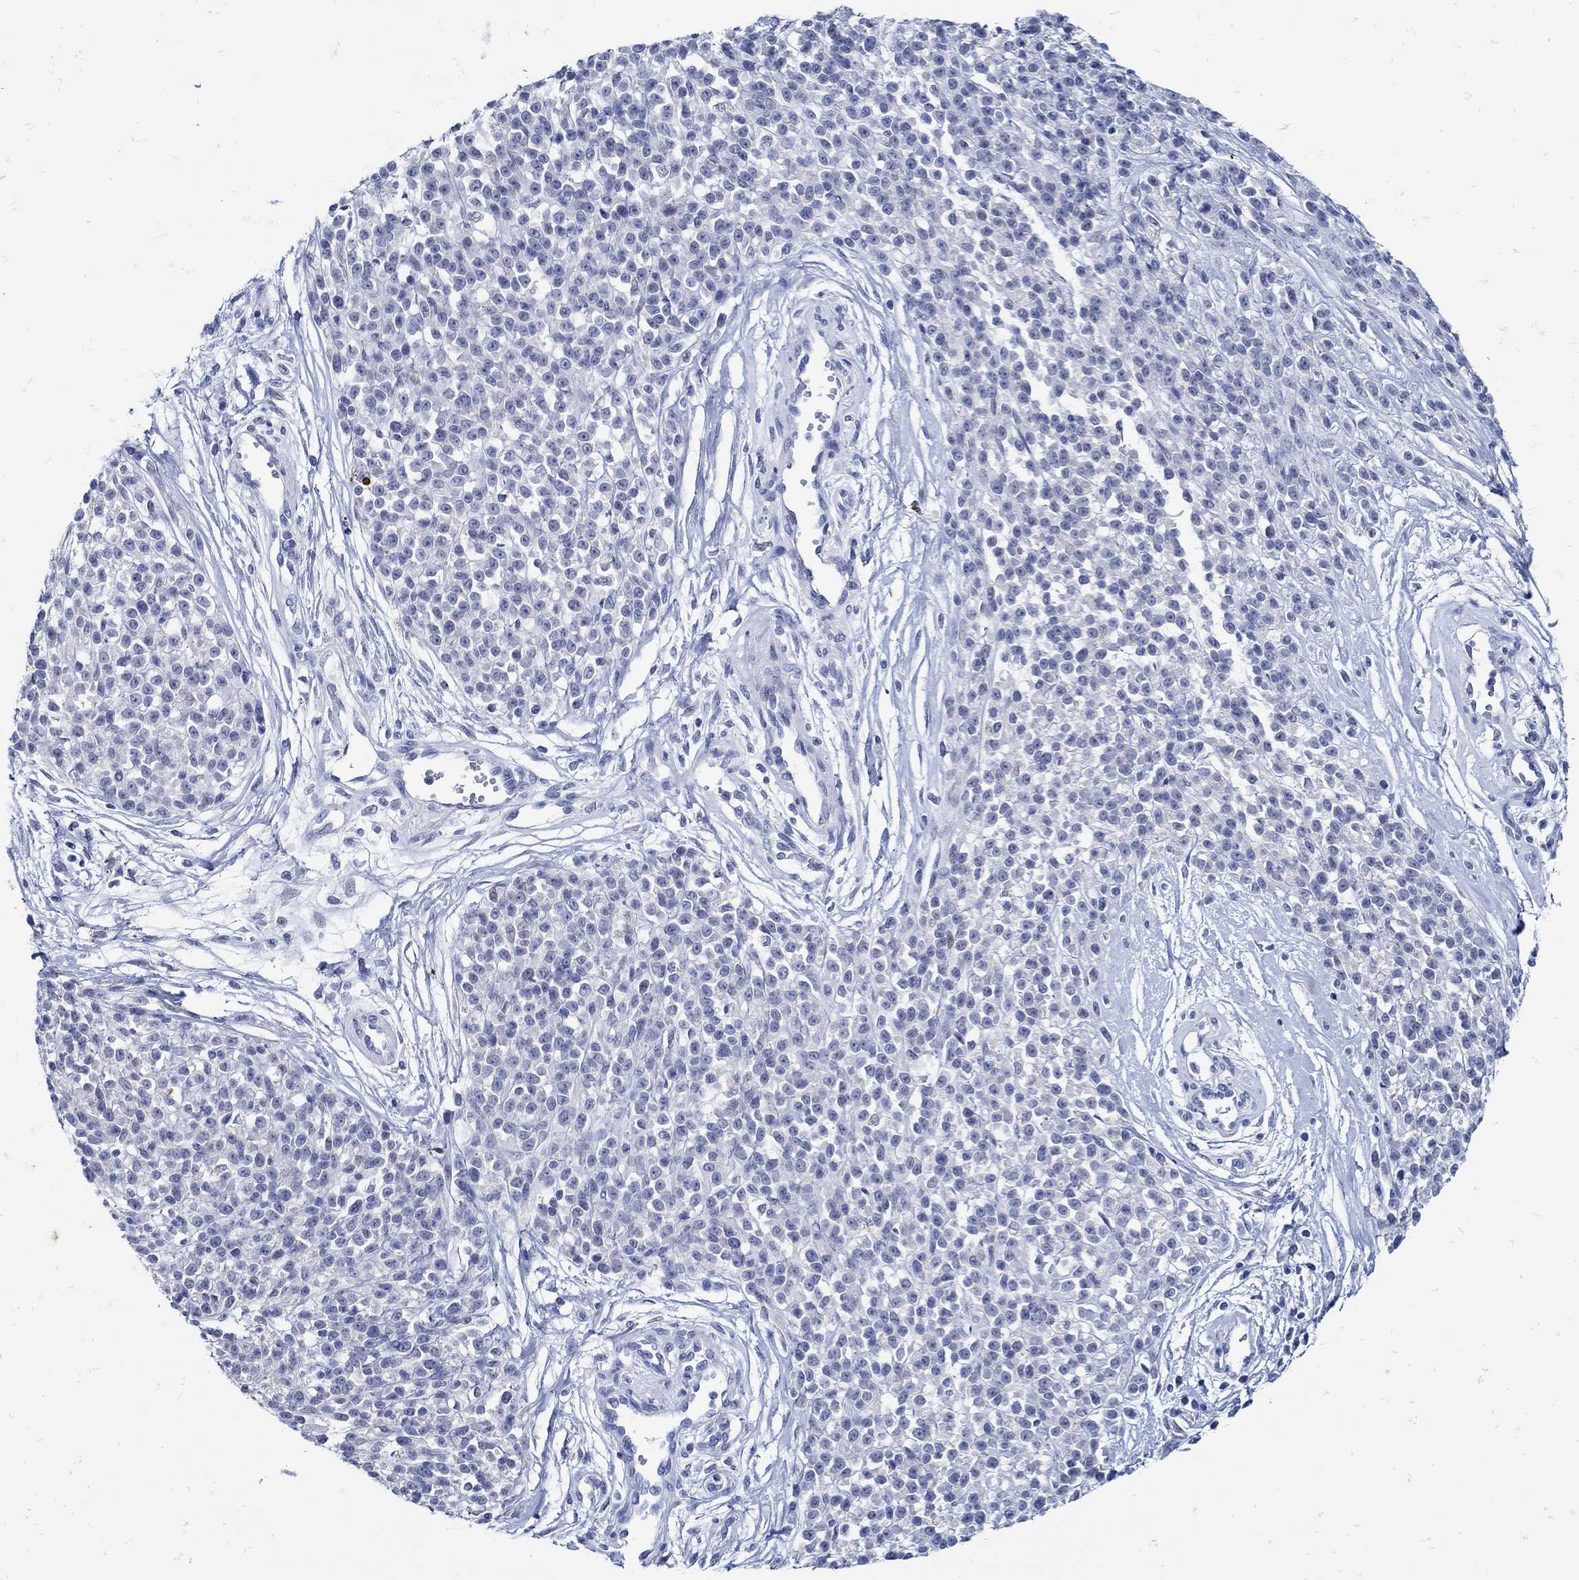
{"staining": {"intensity": "negative", "quantity": "none", "location": "none"}, "tissue": "melanoma", "cell_type": "Tumor cells", "image_type": "cancer", "snomed": [{"axis": "morphology", "description": "Malignant melanoma, NOS"}, {"axis": "topography", "description": "Skin"}, {"axis": "topography", "description": "Skin of trunk"}], "caption": "An image of melanoma stained for a protein displays no brown staining in tumor cells. Brightfield microscopy of immunohistochemistry (IHC) stained with DAB (brown) and hematoxylin (blue), captured at high magnification.", "gene": "NOS1", "patient": {"sex": "male", "age": 74}}